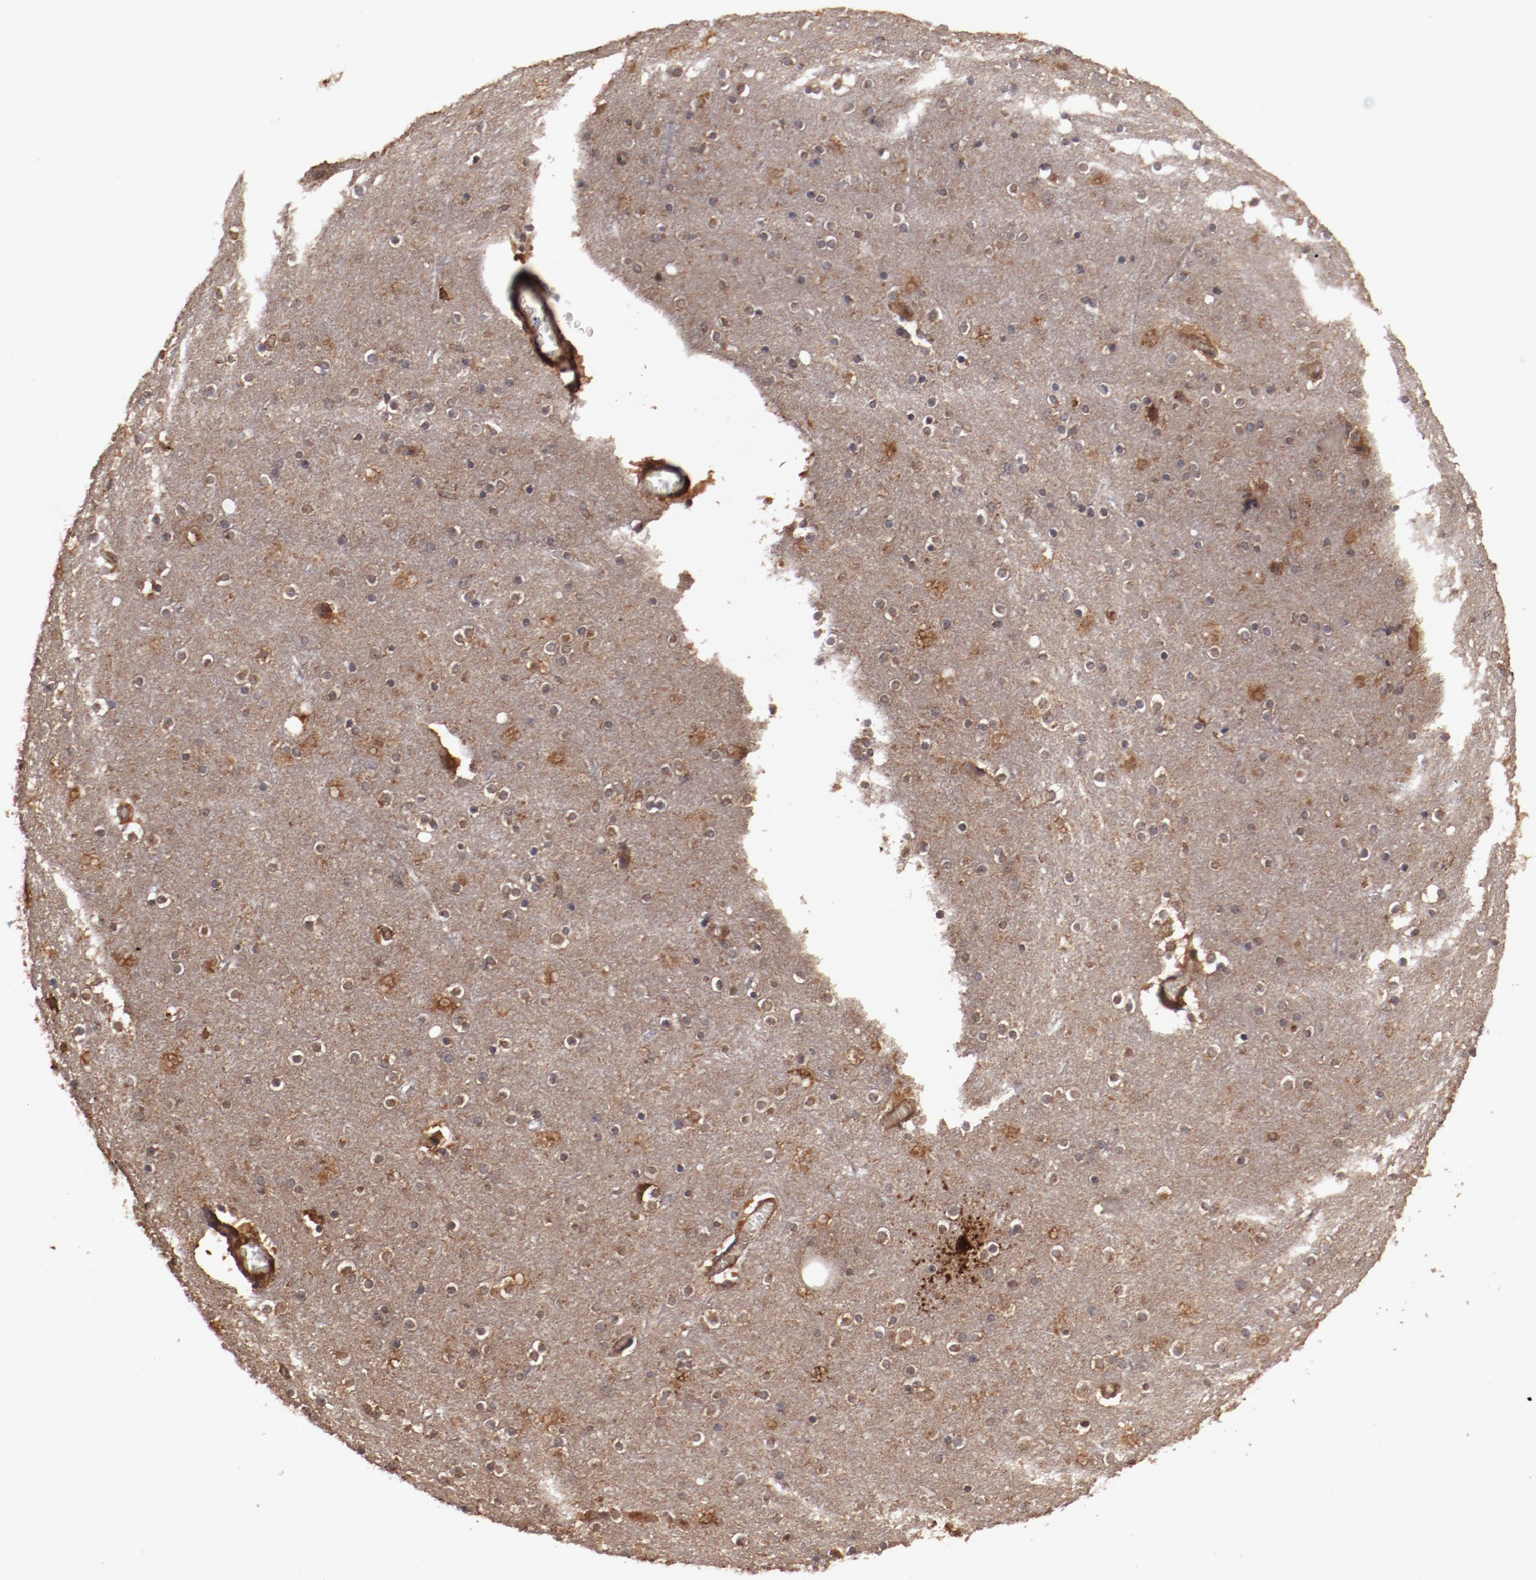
{"staining": {"intensity": "moderate", "quantity": "25%-75%", "location": "cytoplasmic/membranous"}, "tissue": "cerebral cortex", "cell_type": "Endothelial cells", "image_type": "normal", "snomed": [{"axis": "morphology", "description": "Normal tissue, NOS"}, {"axis": "topography", "description": "Cerebral cortex"}], "caption": "Protein staining by IHC exhibits moderate cytoplasmic/membranous expression in about 25%-75% of endothelial cells in benign cerebral cortex. (DAB (3,3'-diaminobenzidine) = brown stain, brightfield microscopy at high magnification).", "gene": "TXNDC16", "patient": {"sex": "female", "age": 54}}